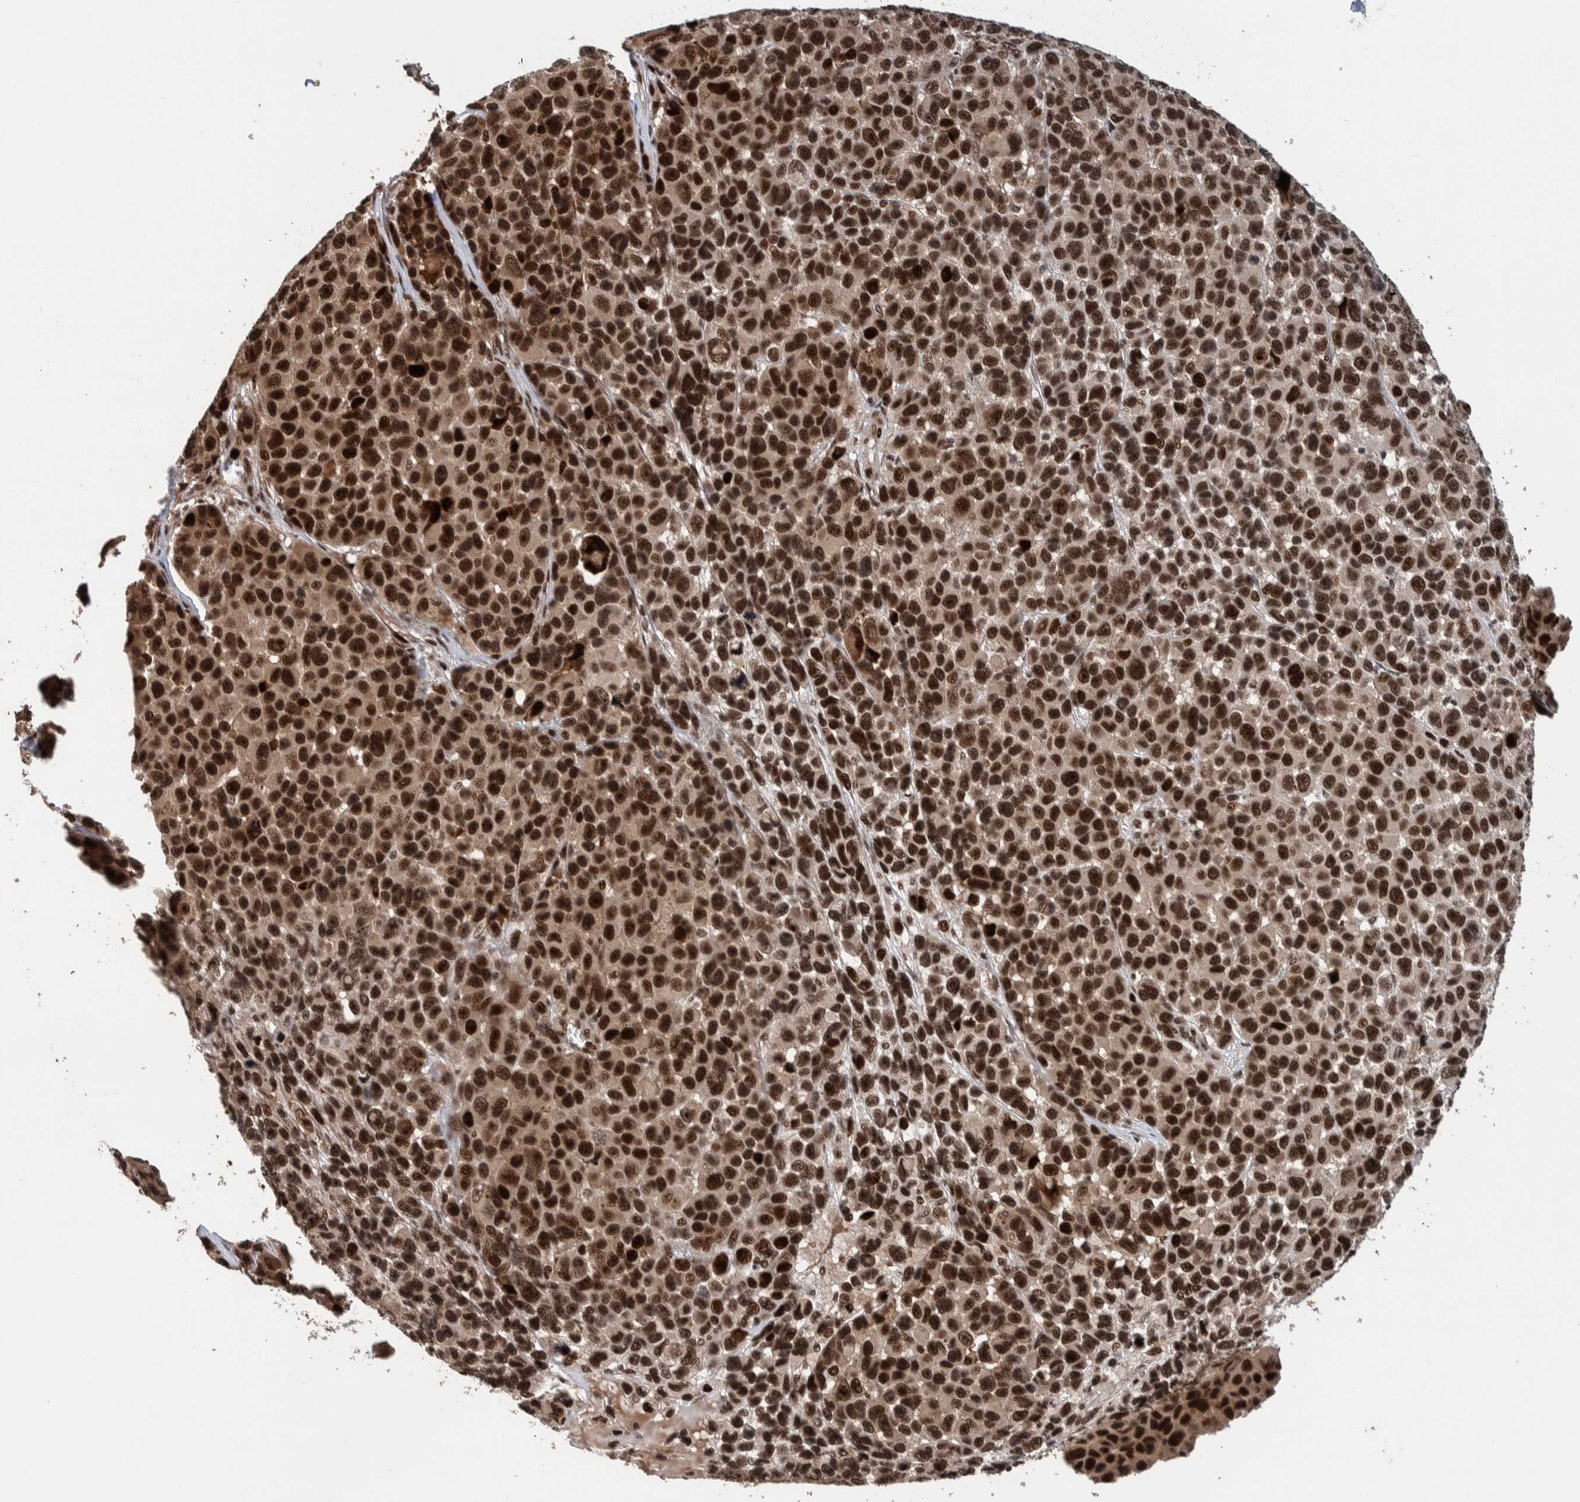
{"staining": {"intensity": "strong", "quantity": ">75%", "location": "nuclear"}, "tissue": "melanoma", "cell_type": "Tumor cells", "image_type": "cancer", "snomed": [{"axis": "morphology", "description": "Malignant melanoma, NOS"}, {"axis": "topography", "description": "Skin"}], "caption": "Strong nuclear positivity is identified in about >75% of tumor cells in malignant melanoma.", "gene": "CHD4", "patient": {"sex": "male", "age": 53}}